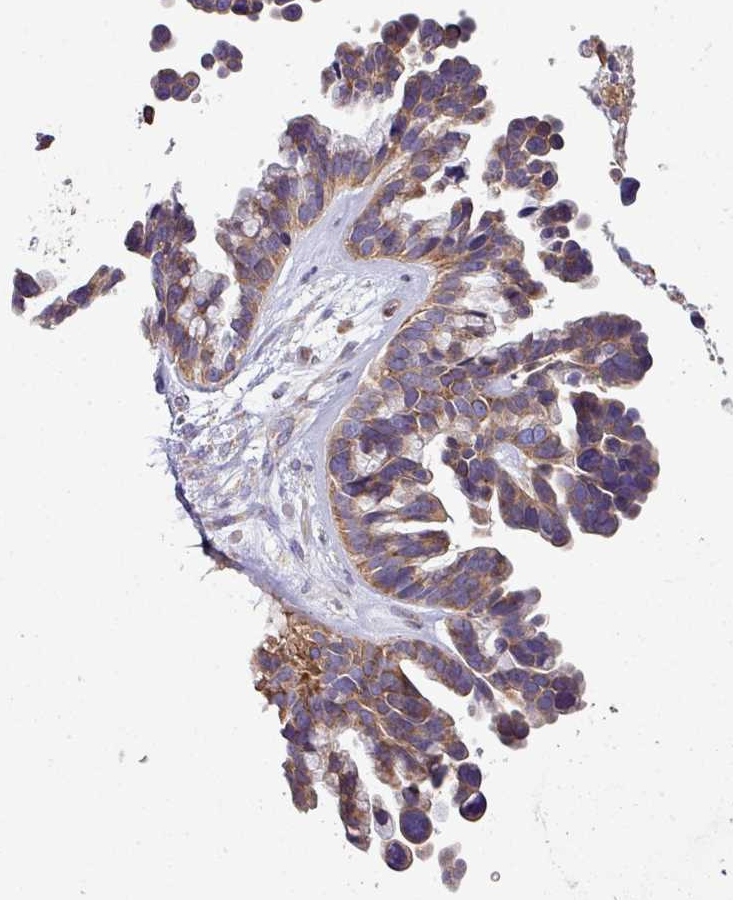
{"staining": {"intensity": "moderate", "quantity": ">75%", "location": "cytoplasmic/membranous"}, "tissue": "ovarian cancer", "cell_type": "Tumor cells", "image_type": "cancer", "snomed": [{"axis": "morphology", "description": "Cystadenocarcinoma, serous, NOS"}, {"axis": "topography", "description": "Ovary"}], "caption": "DAB immunohistochemical staining of serous cystadenocarcinoma (ovarian) demonstrates moderate cytoplasmic/membranous protein positivity in about >75% of tumor cells.", "gene": "LRRC74B", "patient": {"sex": "female", "age": 56}}